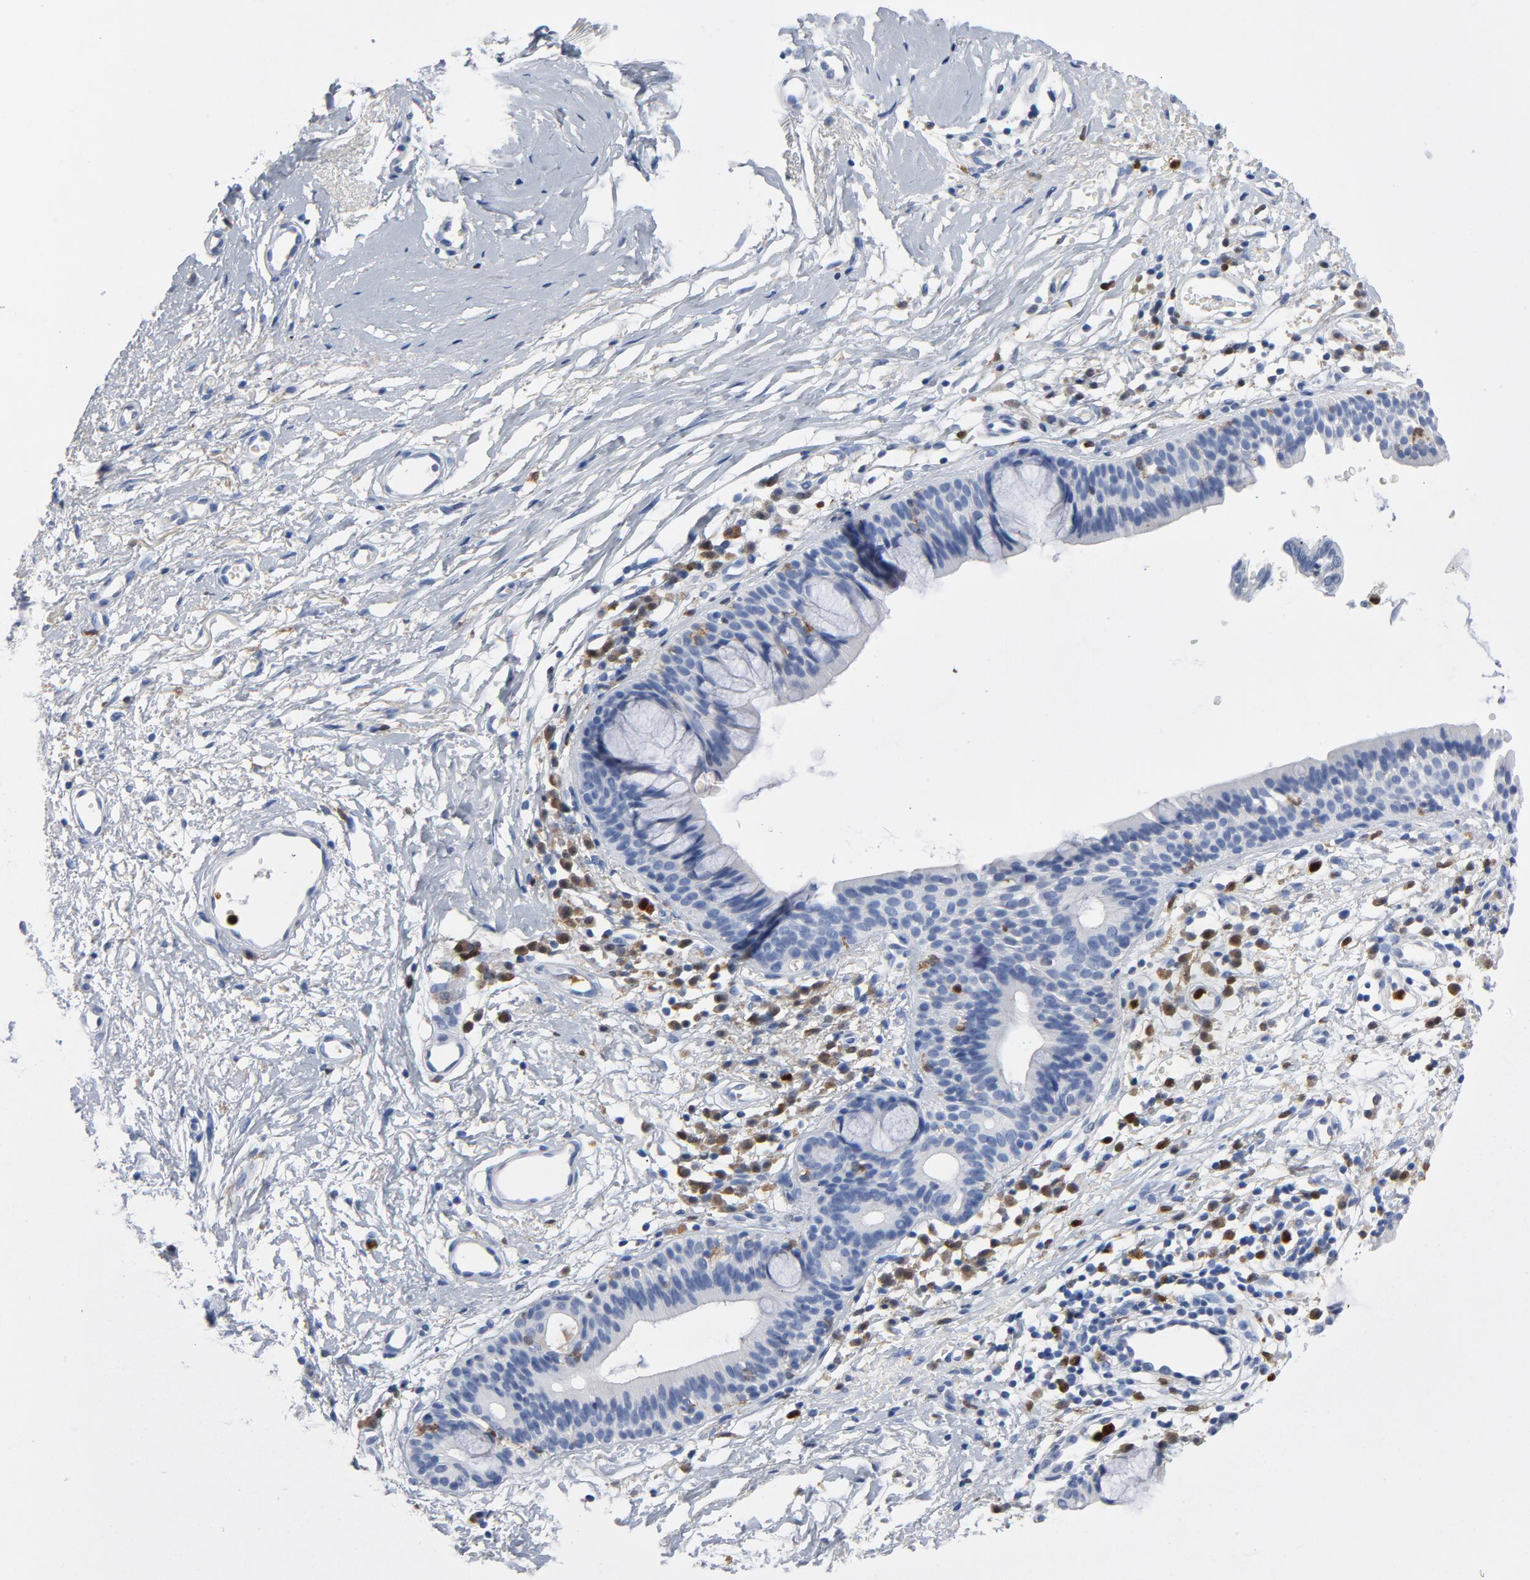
{"staining": {"intensity": "negative", "quantity": "none", "location": "none"}, "tissue": "nasopharynx", "cell_type": "Respiratory epithelial cells", "image_type": "normal", "snomed": [{"axis": "morphology", "description": "Normal tissue, NOS"}, {"axis": "morphology", "description": "Basal cell carcinoma"}, {"axis": "topography", "description": "Cartilage tissue"}, {"axis": "topography", "description": "Nasopharynx"}, {"axis": "topography", "description": "Oral tissue"}], "caption": "Image shows no significant protein expression in respiratory epithelial cells of unremarkable nasopharynx.", "gene": "NCF1", "patient": {"sex": "female", "age": 77}}